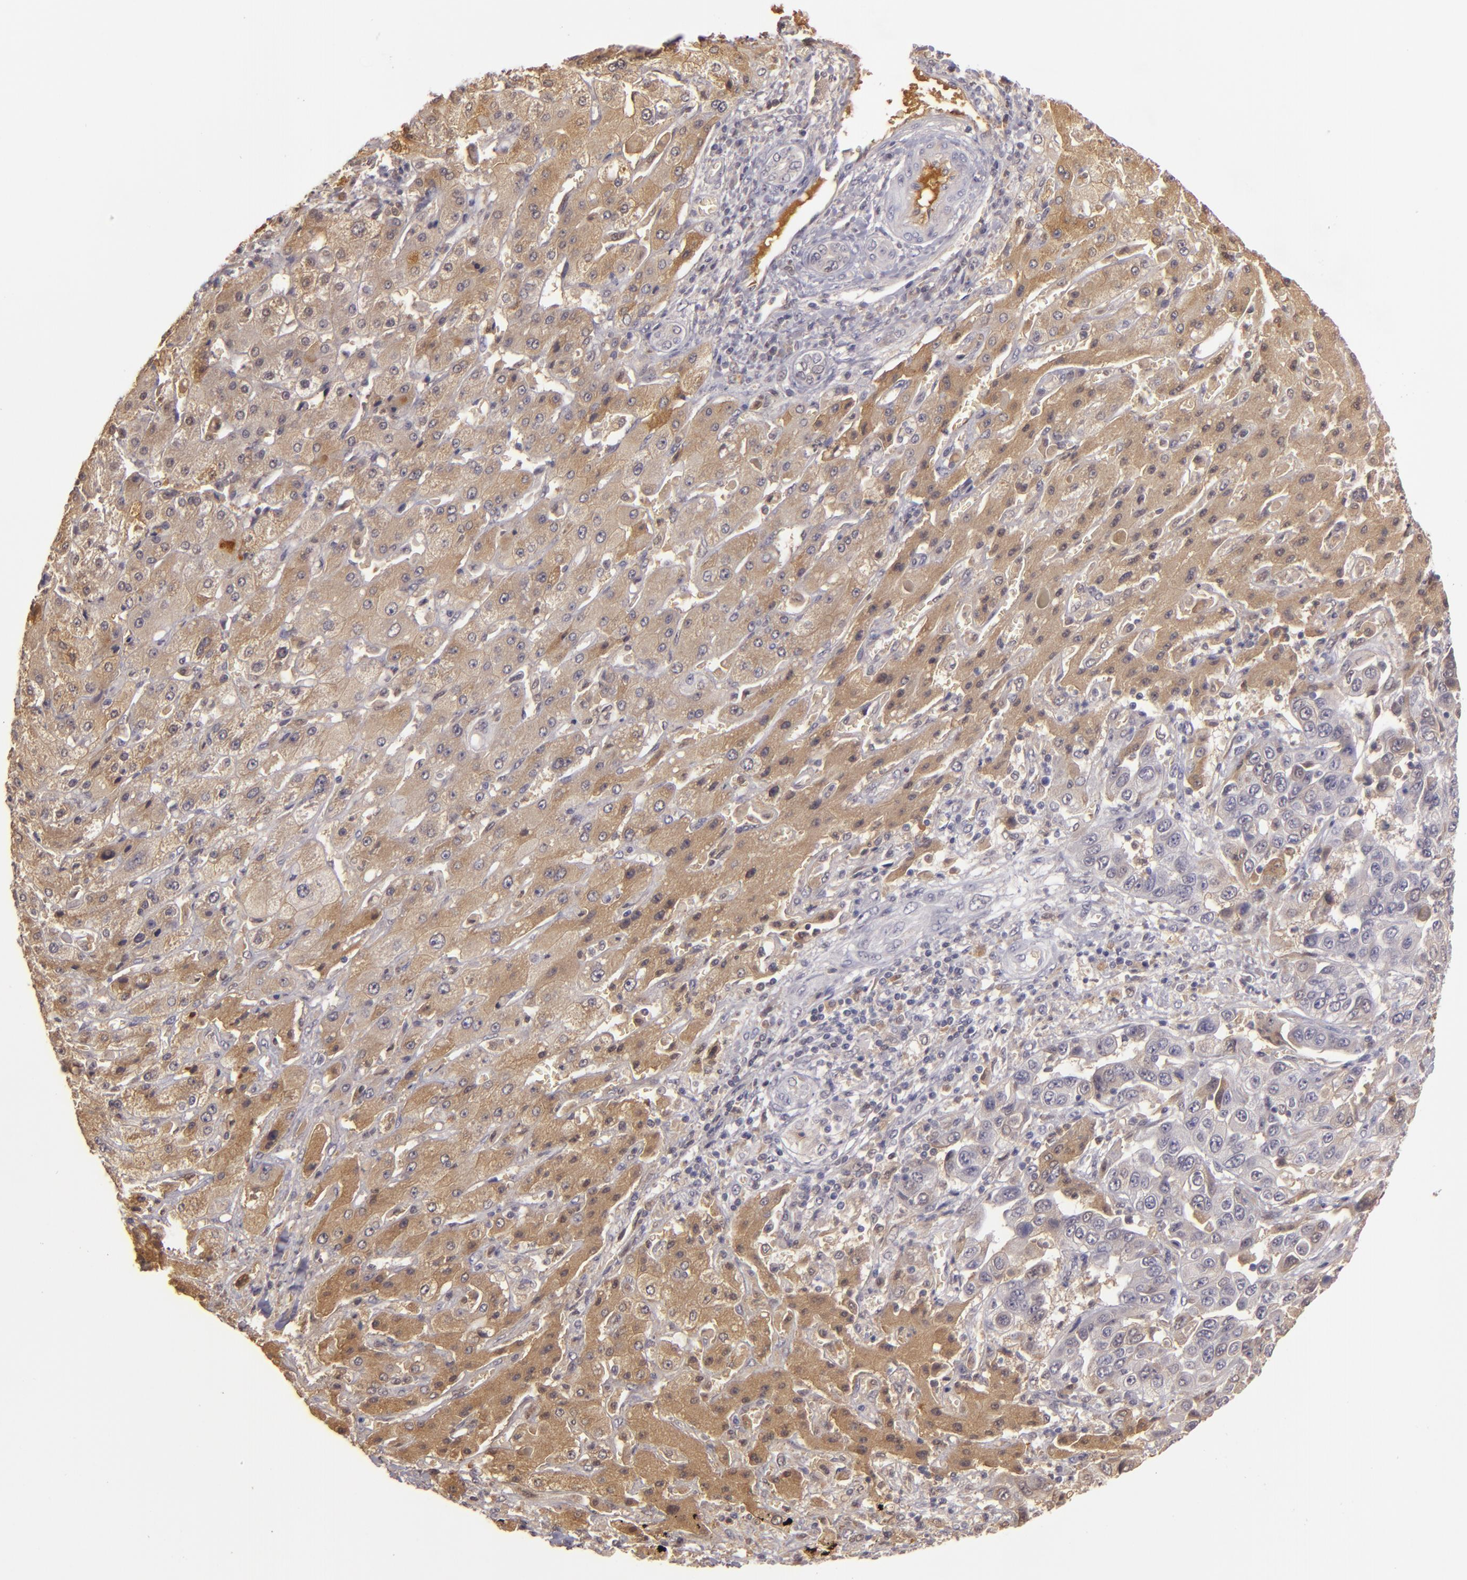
{"staining": {"intensity": "moderate", "quantity": "25%-75%", "location": "cytoplasmic/membranous"}, "tissue": "liver cancer", "cell_type": "Tumor cells", "image_type": "cancer", "snomed": [{"axis": "morphology", "description": "Cholangiocarcinoma"}, {"axis": "topography", "description": "Liver"}], "caption": "Immunohistochemistry (DAB (3,3'-diaminobenzidine)) staining of human liver cholangiocarcinoma reveals moderate cytoplasmic/membranous protein positivity in about 25%-75% of tumor cells.", "gene": "LRG1", "patient": {"sex": "female", "age": 52}}